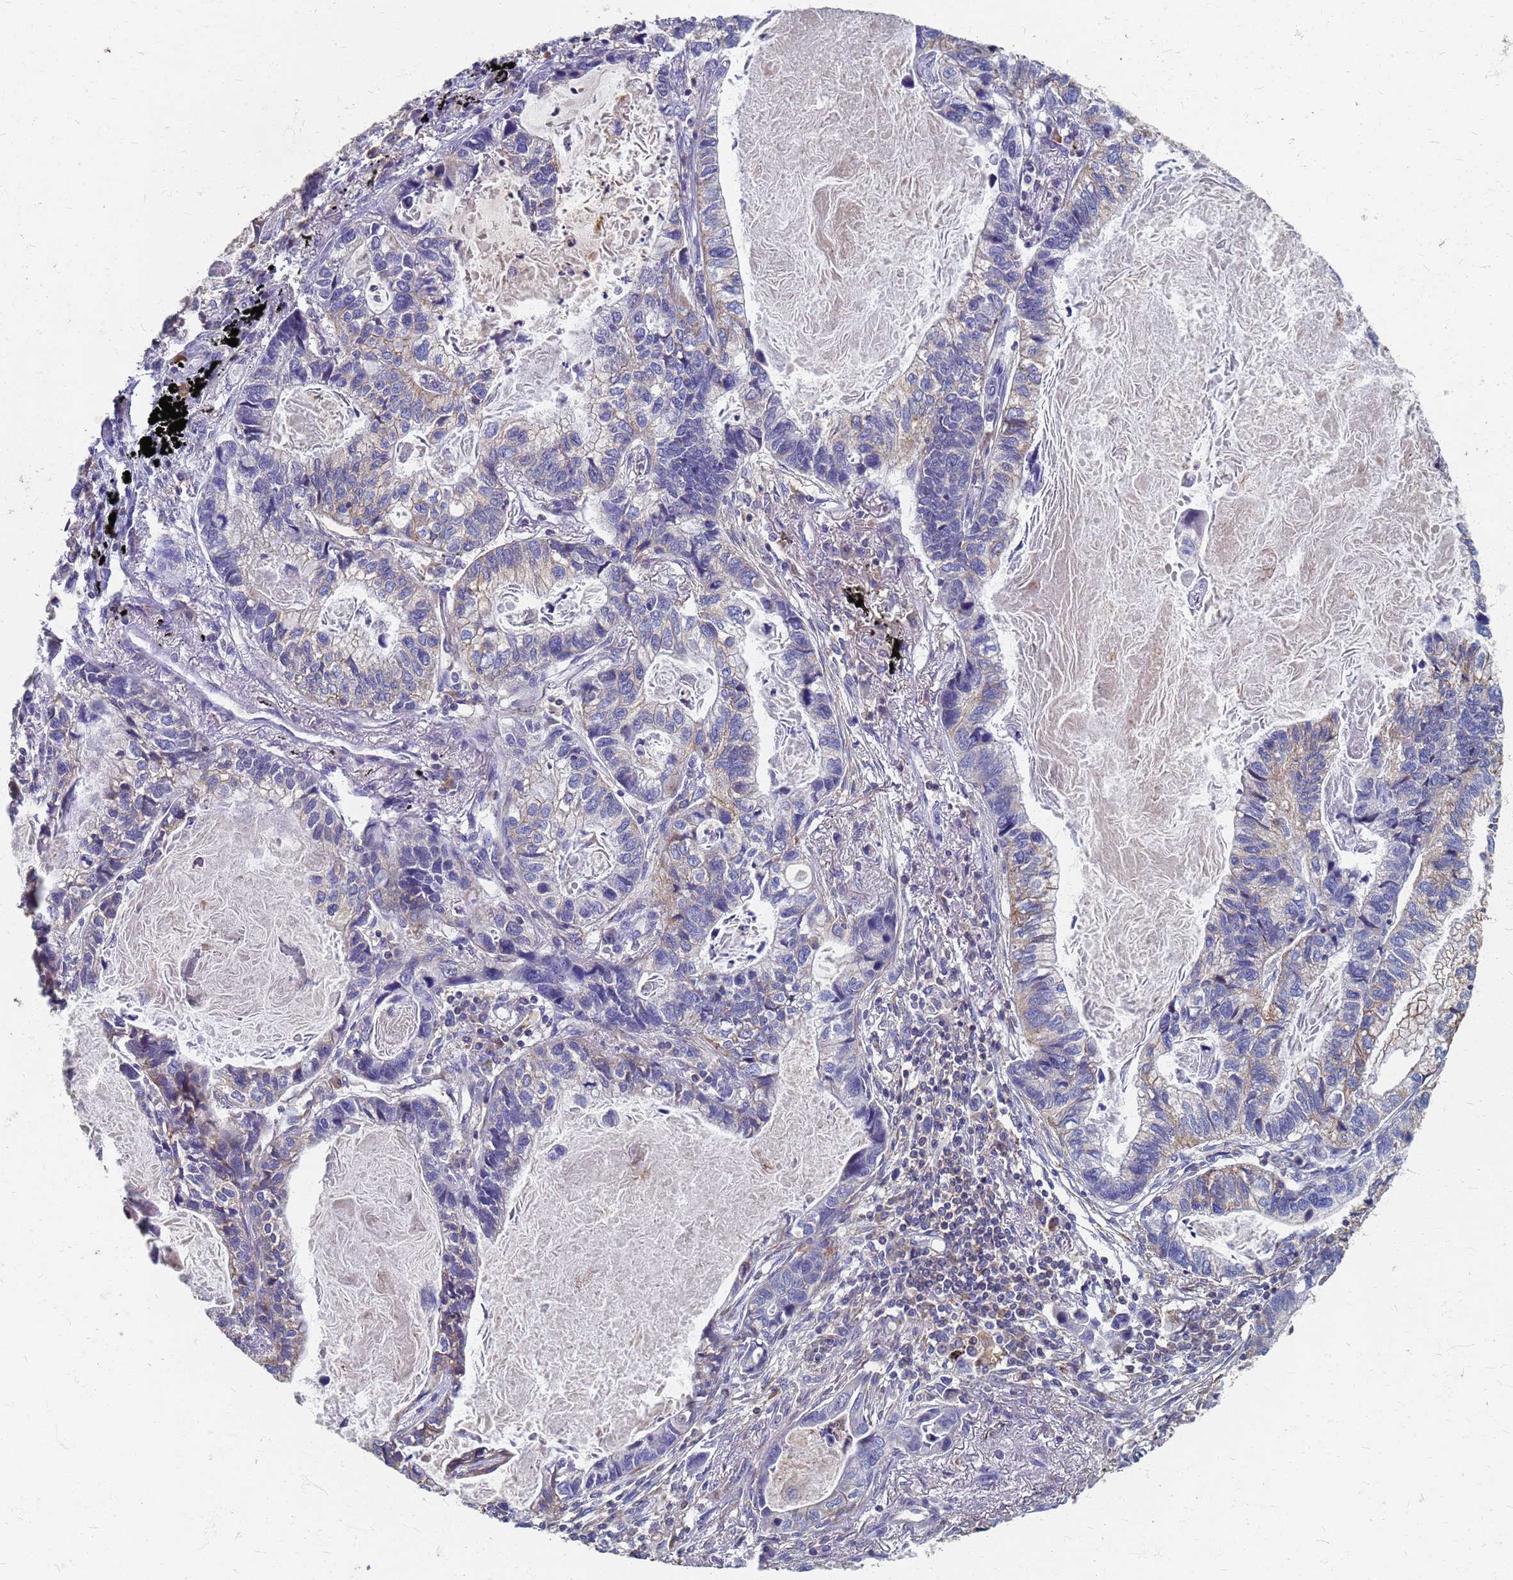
{"staining": {"intensity": "weak", "quantity": "<25%", "location": "cytoplasmic/membranous"}, "tissue": "lung cancer", "cell_type": "Tumor cells", "image_type": "cancer", "snomed": [{"axis": "morphology", "description": "Adenocarcinoma, NOS"}, {"axis": "topography", "description": "Lung"}], "caption": "Human lung adenocarcinoma stained for a protein using IHC shows no positivity in tumor cells.", "gene": "KRCC1", "patient": {"sex": "male", "age": 67}}